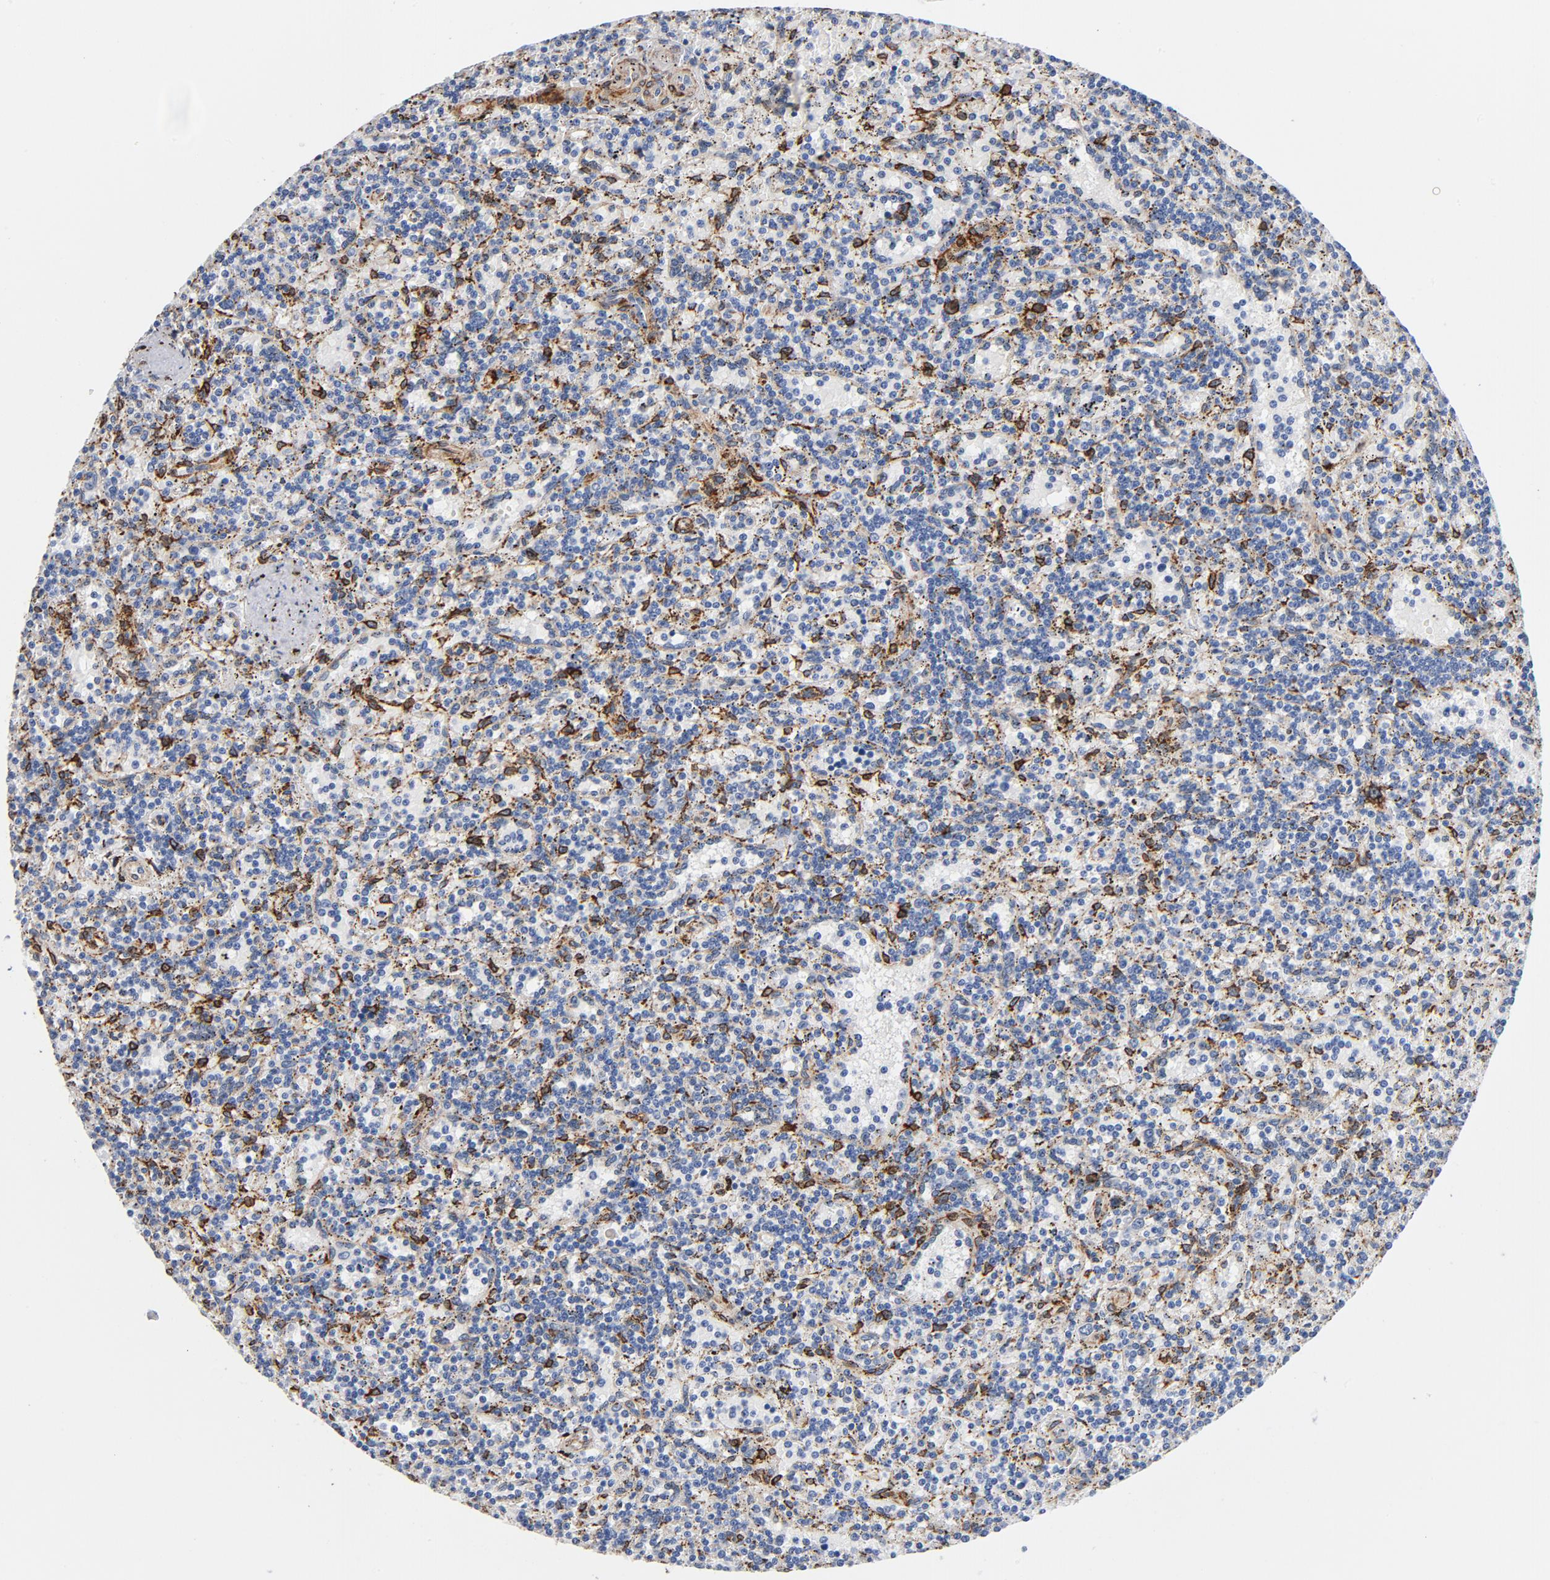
{"staining": {"intensity": "negative", "quantity": "none", "location": "none"}, "tissue": "lymphoma", "cell_type": "Tumor cells", "image_type": "cancer", "snomed": [{"axis": "morphology", "description": "Malignant lymphoma, non-Hodgkin's type, Low grade"}, {"axis": "topography", "description": "Spleen"}], "caption": "Immunohistochemistry of lymphoma exhibits no positivity in tumor cells.", "gene": "SERPINH1", "patient": {"sex": "male", "age": 73}}